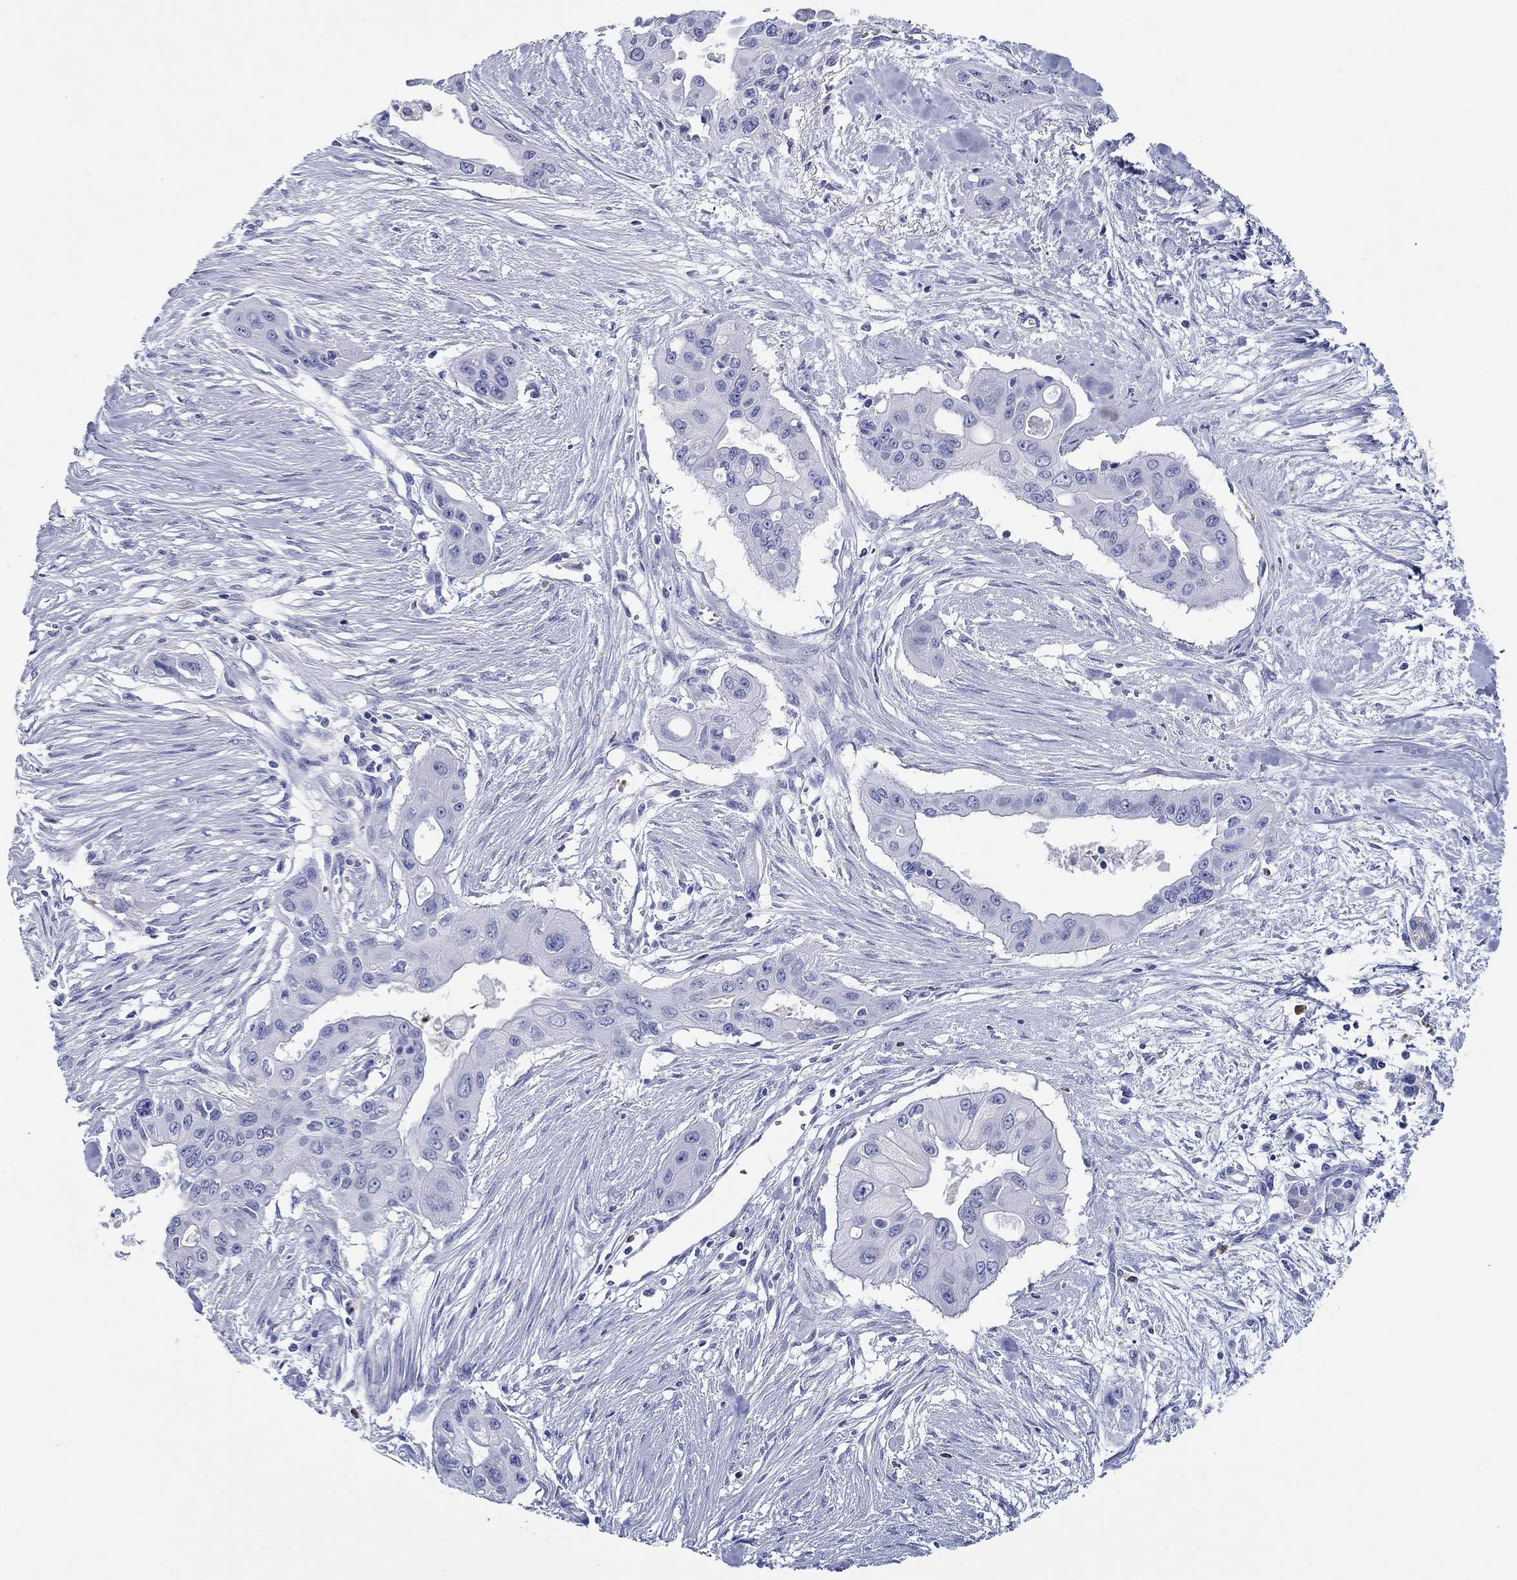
{"staining": {"intensity": "negative", "quantity": "none", "location": "none"}, "tissue": "pancreatic cancer", "cell_type": "Tumor cells", "image_type": "cancer", "snomed": [{"axis": "morphology", "description": "Adenocarcinoma, NOS"}, {"axis": "topography", "description": "Pancreas"}], "caption": "Immunohistochemistry (IHC) of human pancreatic cancer reveals no staining in tumor cells. (DAB (3,3'-diaminobenzidine) immunohistochemistry with hematoxylin counter stain).", "gene": "EPX", "patient": {"sex": "male", "age": 60}}